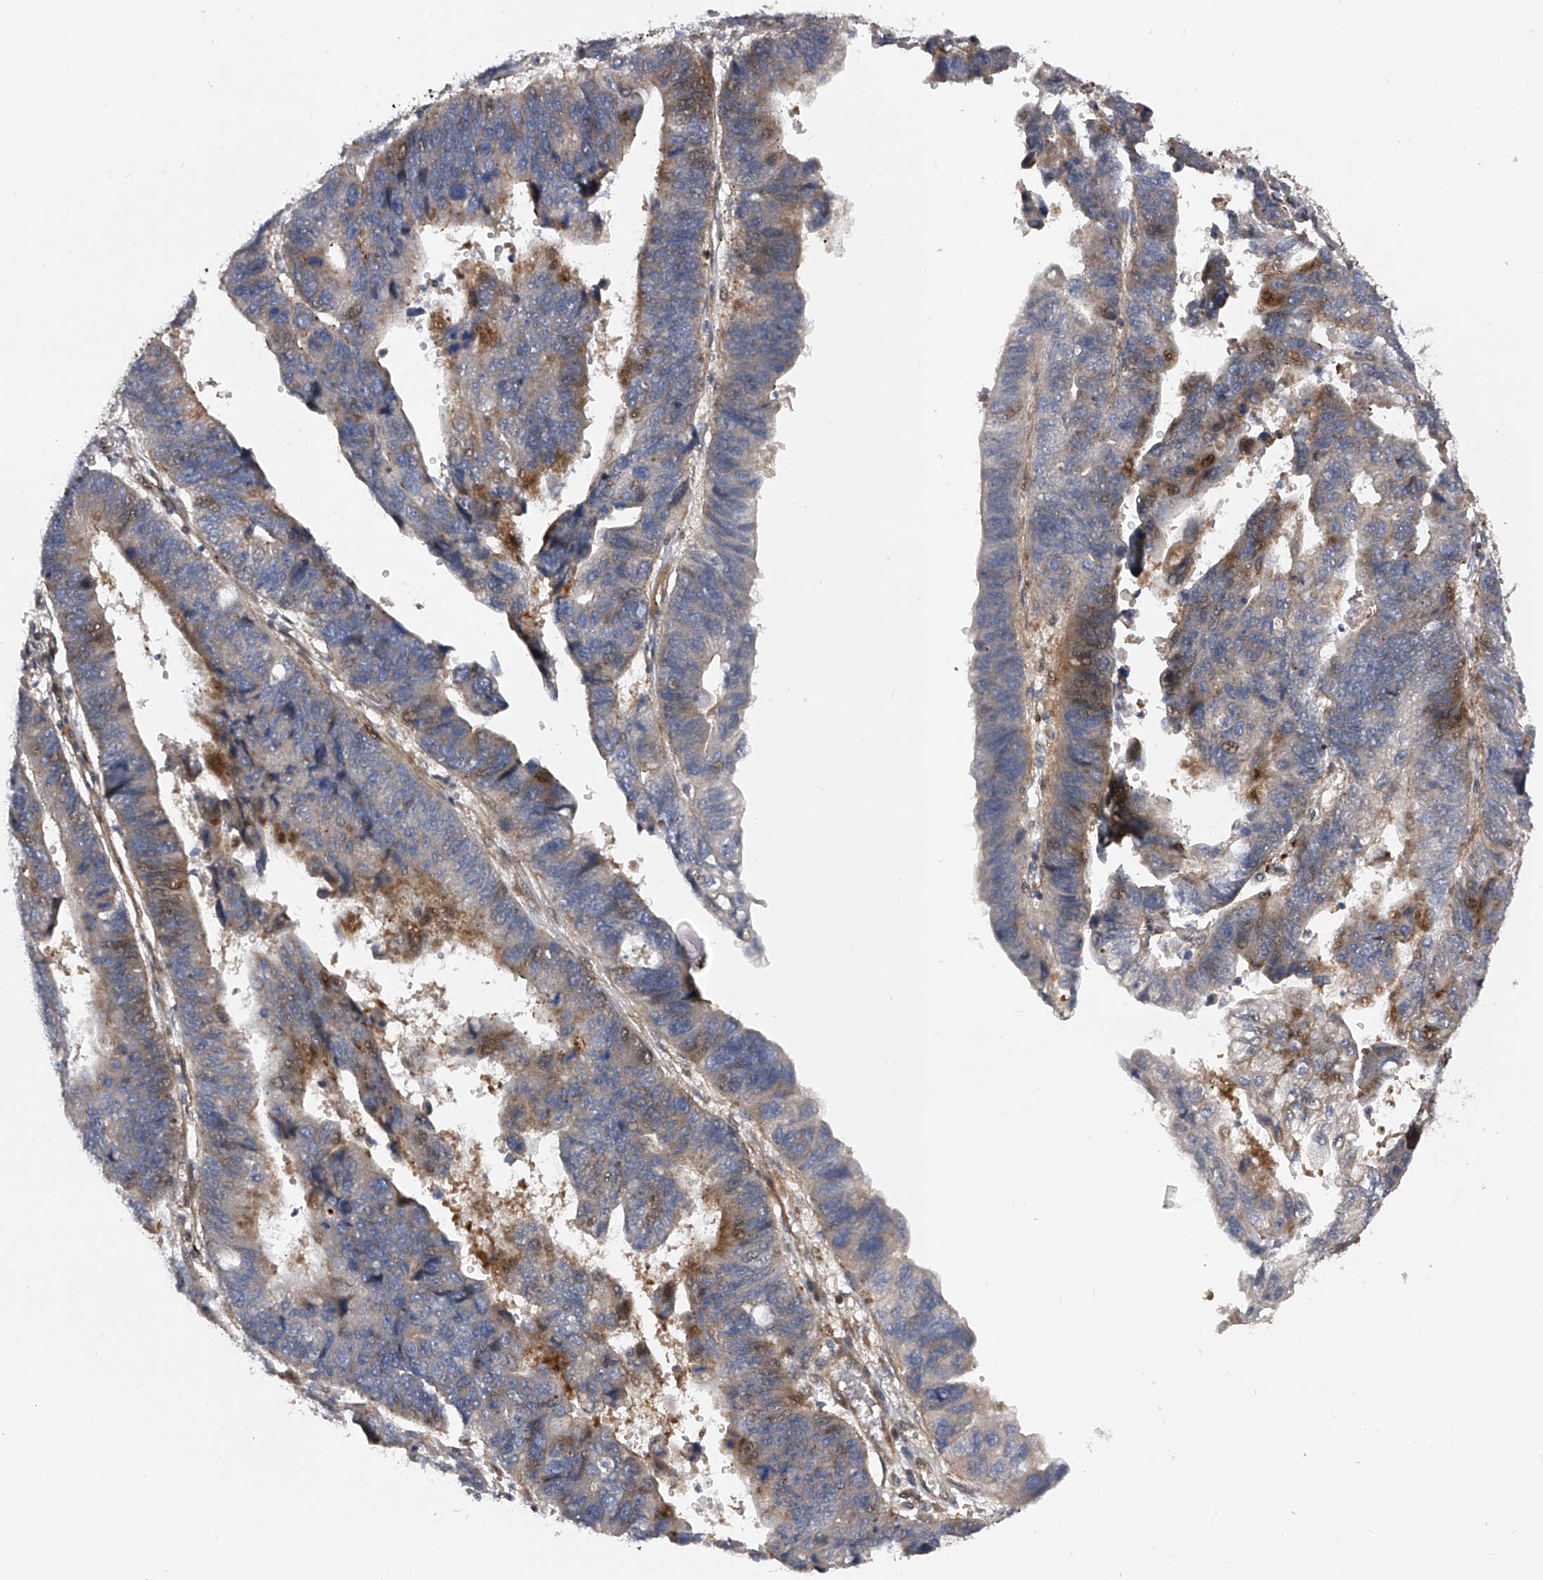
{"staining": {"intensity": "moderate", "quantity": "<25%", "location": "cytoplasmic/membranous,nuclear"}, "tissue": "stomach cancer", "cell_type": "Tumor cells", "image_type": "cancer", "snomed": [{"axis": "morphology", "description": "Adenocarcinoma, NOS"}, {"axis": "topography", "description": "Stomach"}], "caption": "The histopathology image displays immunohistochemical staining of stomach adenocarcinoma. There is moderate cytoplasmic/membranous and nuclear positivity is present in approximately <25% of tumor cells. The staining was performed using DAB (3,3'-diaminobenzidine), with brown indicating positive protein expression. Nuclei are stained blue with hematoxylin.", "gene": "PDSS2", "patient": {"sex": "male", "age": 59}}